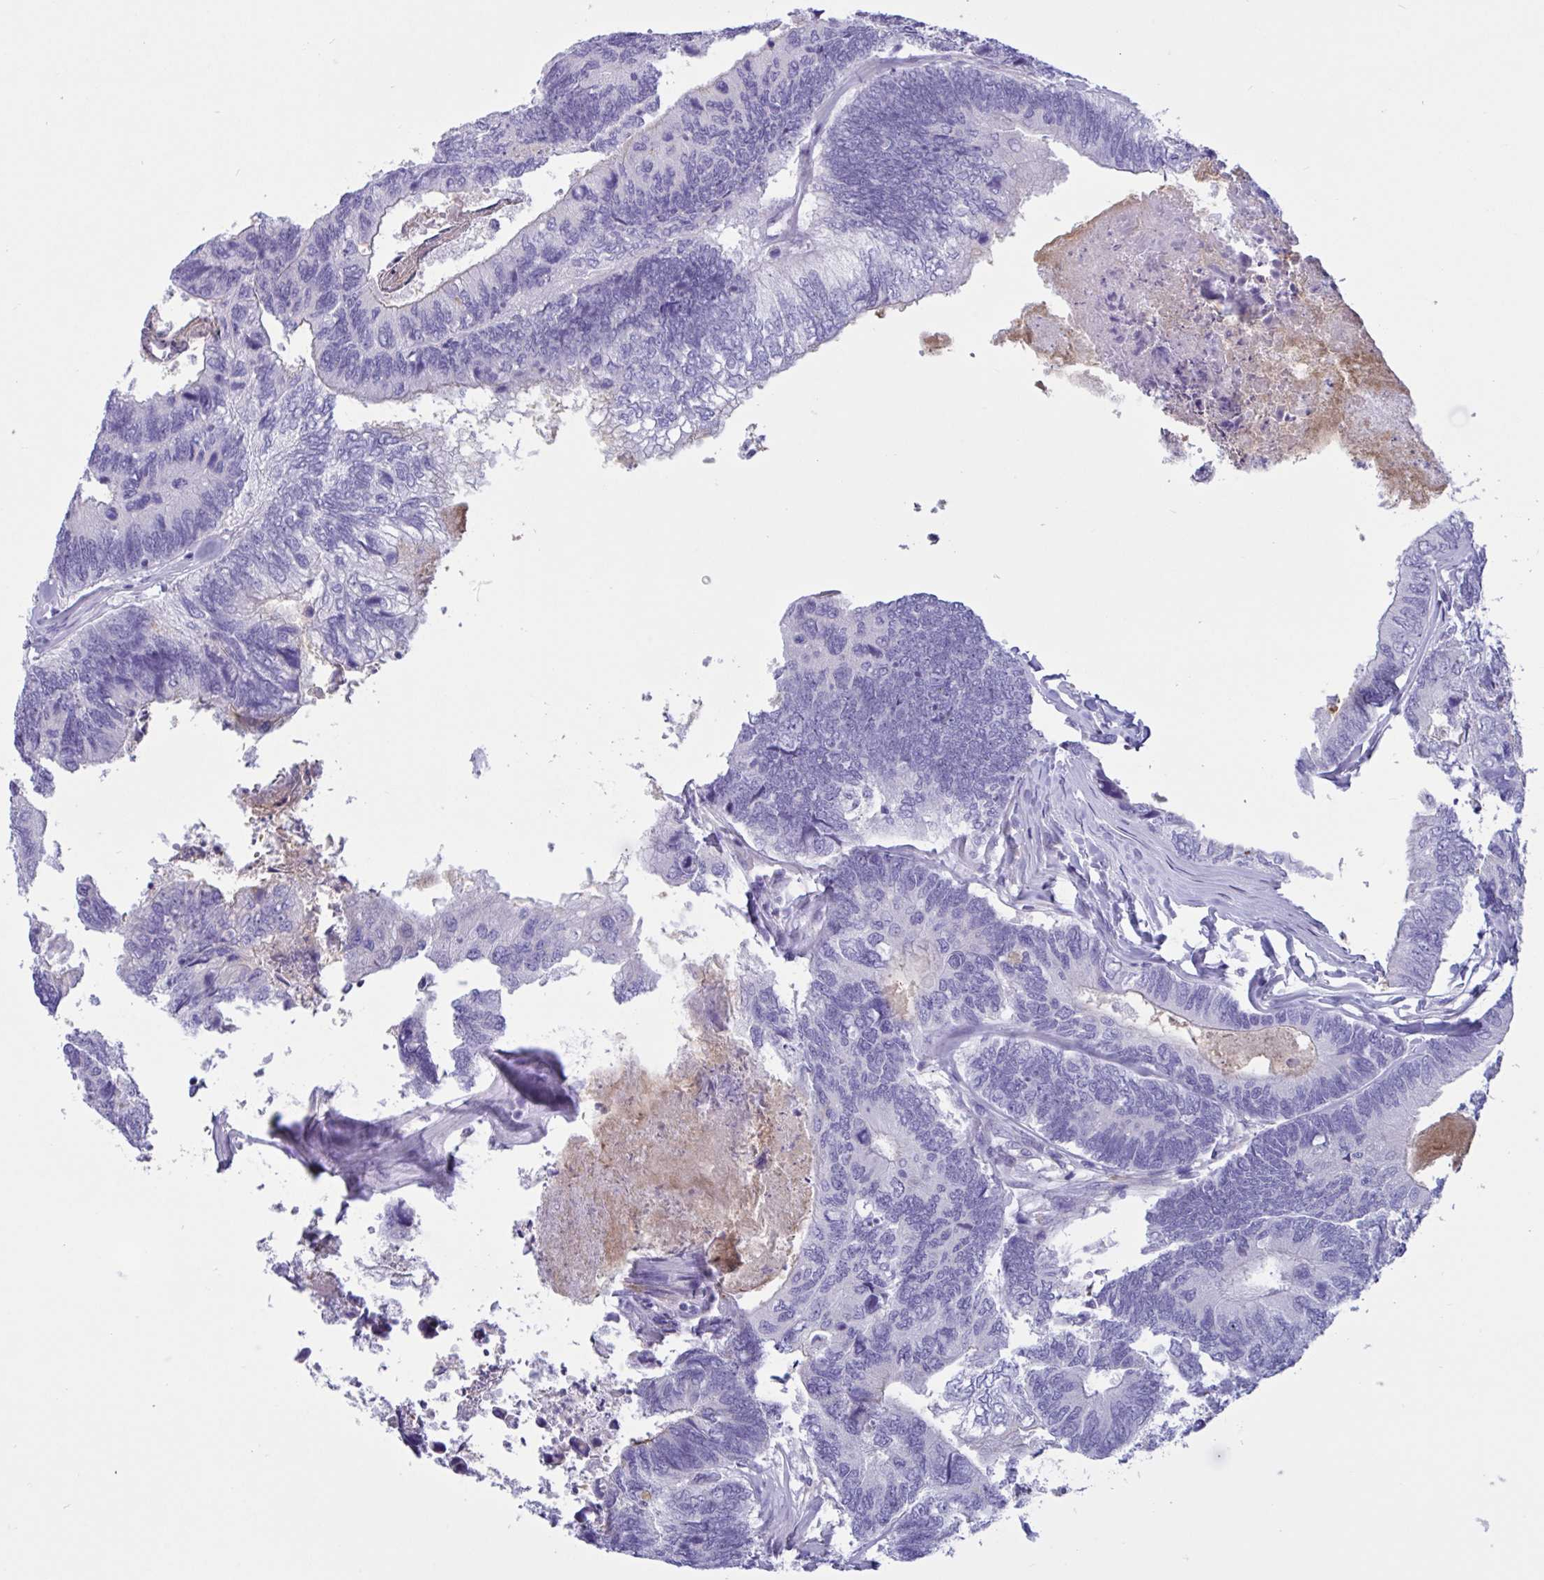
{"staining": {"intensity": "negative", "quantity": "none", "location": "none"}, "tissue": "colorectal cancer", "cell_type": "Tumor cells", "image_type": "cancer", "snomed": [{"axis": "morphology", "description": "Adenocarcinoma, NOS"}, {"axis": "topography", "description": "Colon"}], "caption": "This photomicrograph is of colorectal adenocarcinoma stained with immunohistochemistry to label a protein in brown with the nuclei are counter-stained blue. There is no staining in tumor cells.", "gene": "RPL22L1", "patient": {"sex": "female", "age": 67}}